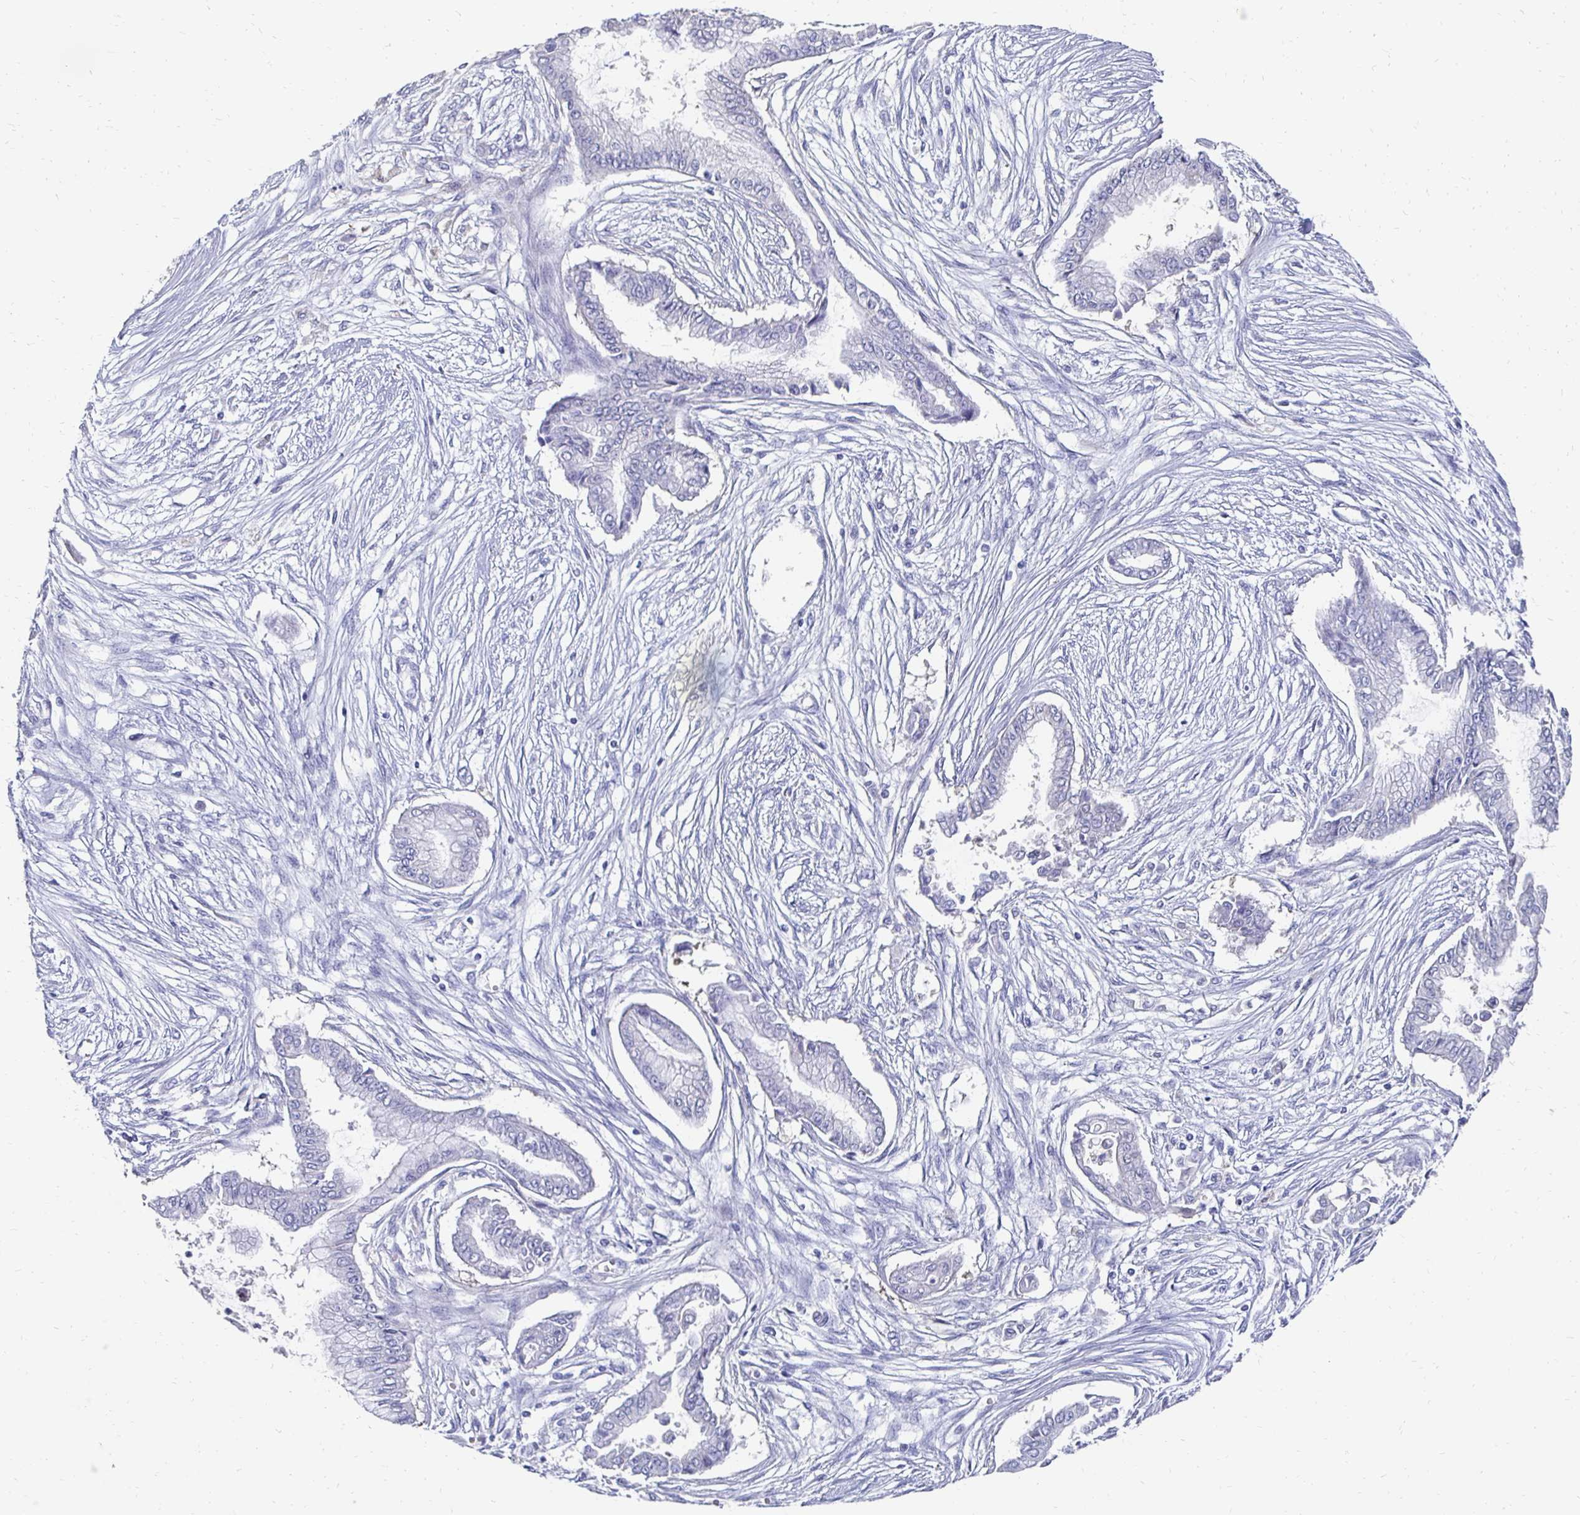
{"staining": {"intensity": "negative", "quantity": "none", "location": "none"}, "tissue": "pancreatic cancer", "cell_type": "Tumor cells", "image_type": "cancer", "snomed": [{"axis": "morphology", "description": "Adenocarcinoma, NOS"}, {"axis": "topography", "description": "Pancreas"}], "caption": "Tumor cells show no significant protein positivity in pancreatic cancer. The staining was performed using DAB (3,3'-diaminobenzidine) to visualize the protein expression in brown, while the nuclei were stained in blue with hematoxylin (Magnification: 20x).", "gene": "SYCP3", "patient": {"sex": "female", "age": 68}}